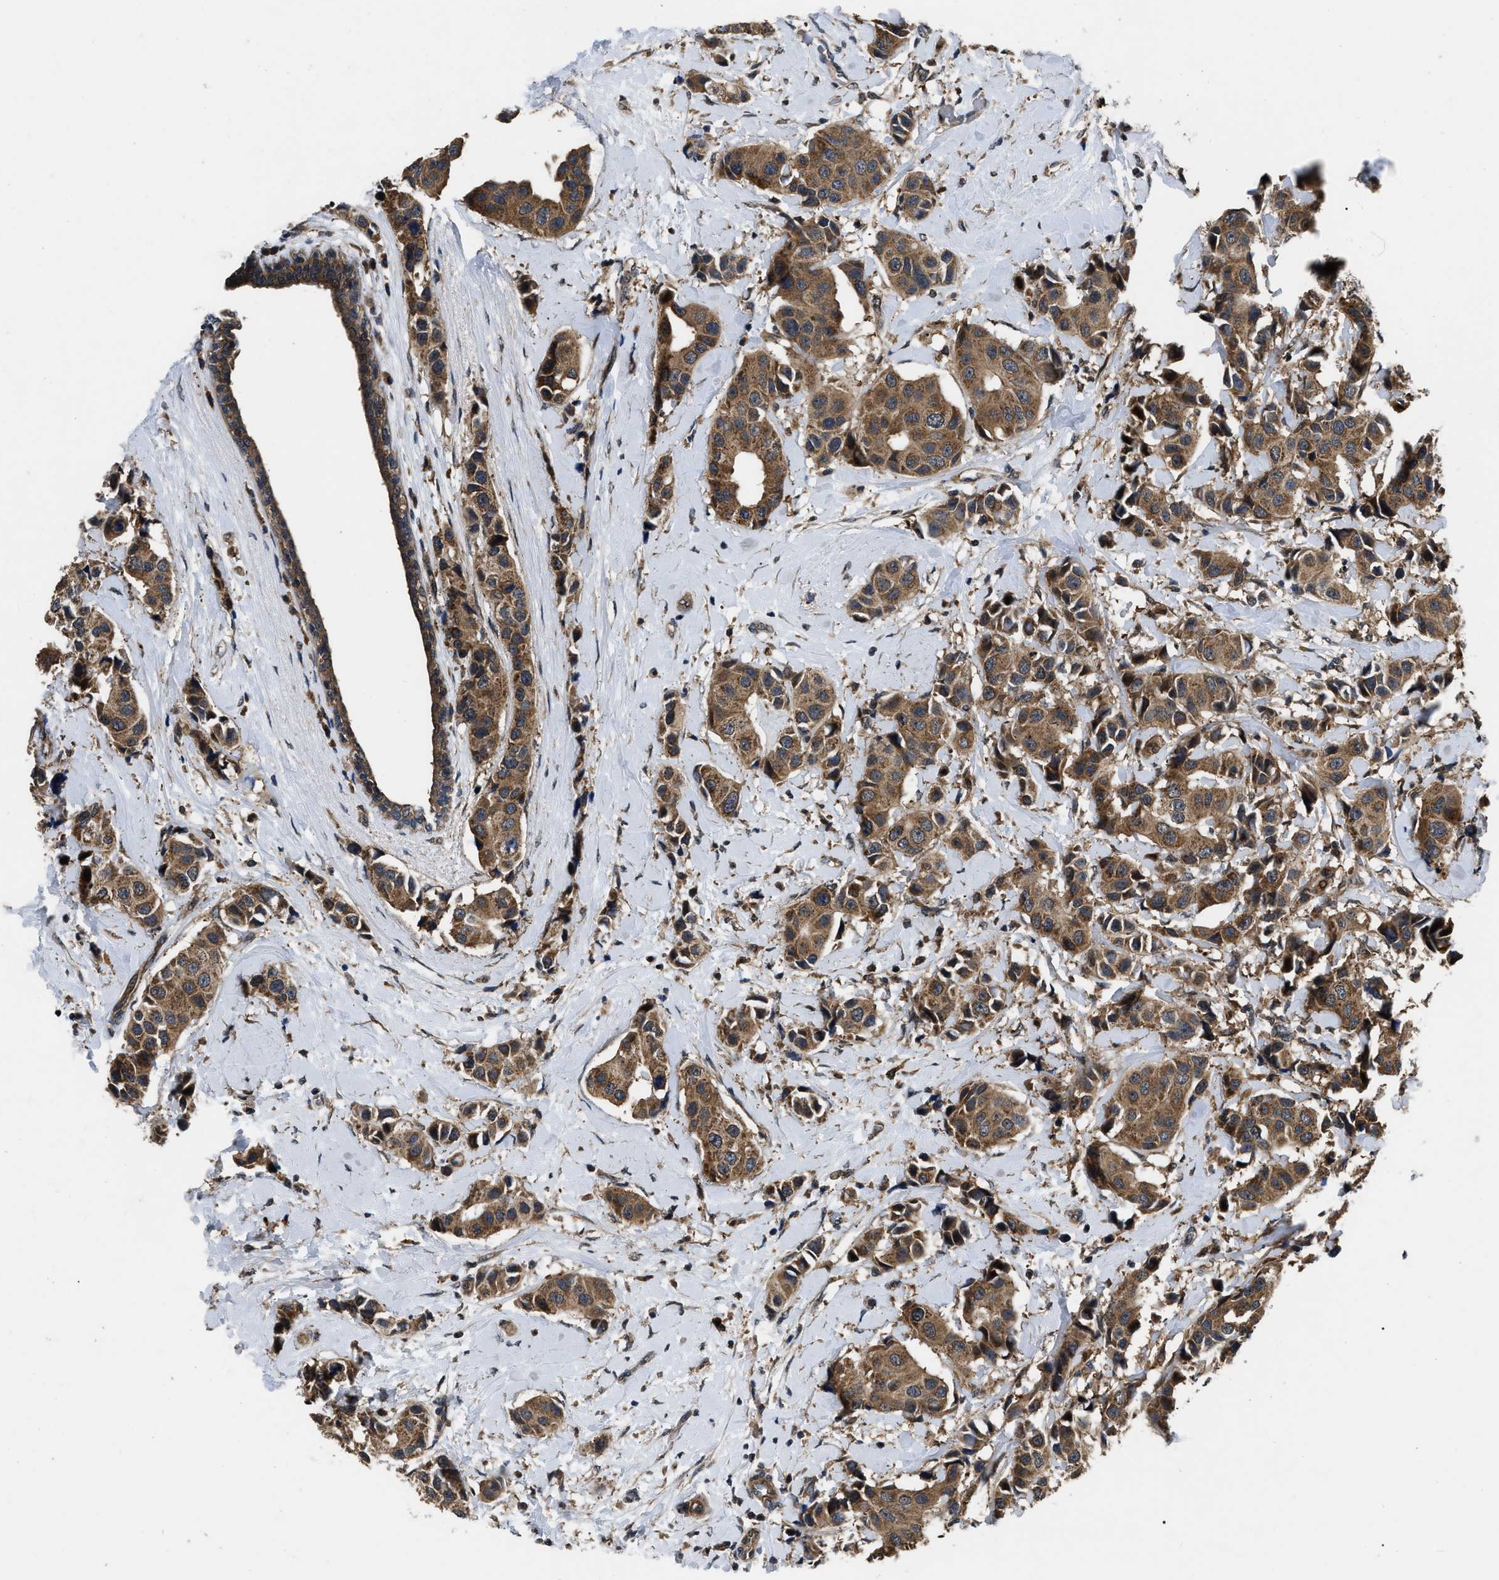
{"staining": {"intensity": "moderate", "quantity": ">75%", "location": "cytoplasmic/membranous"}, "tissue": "breast cancer", "cell_type": "Tumor cells", "image_type": "cancer", "snomed": [{"axis": "morphology", "description": "Normal tissue, NOS"}, {"axis": "morphology", "description": "Duct carcinoma"}, {"axis": "topography", "description": "Breast"}], "caption": "DAB immunohistochemical staining of human breast cancer displays moderate cytoplasmic/membranous protein staining in approximately >75% of tumor cells.", "gene": "PPWD1", "patient": {"sex": "female", "age": 39}}